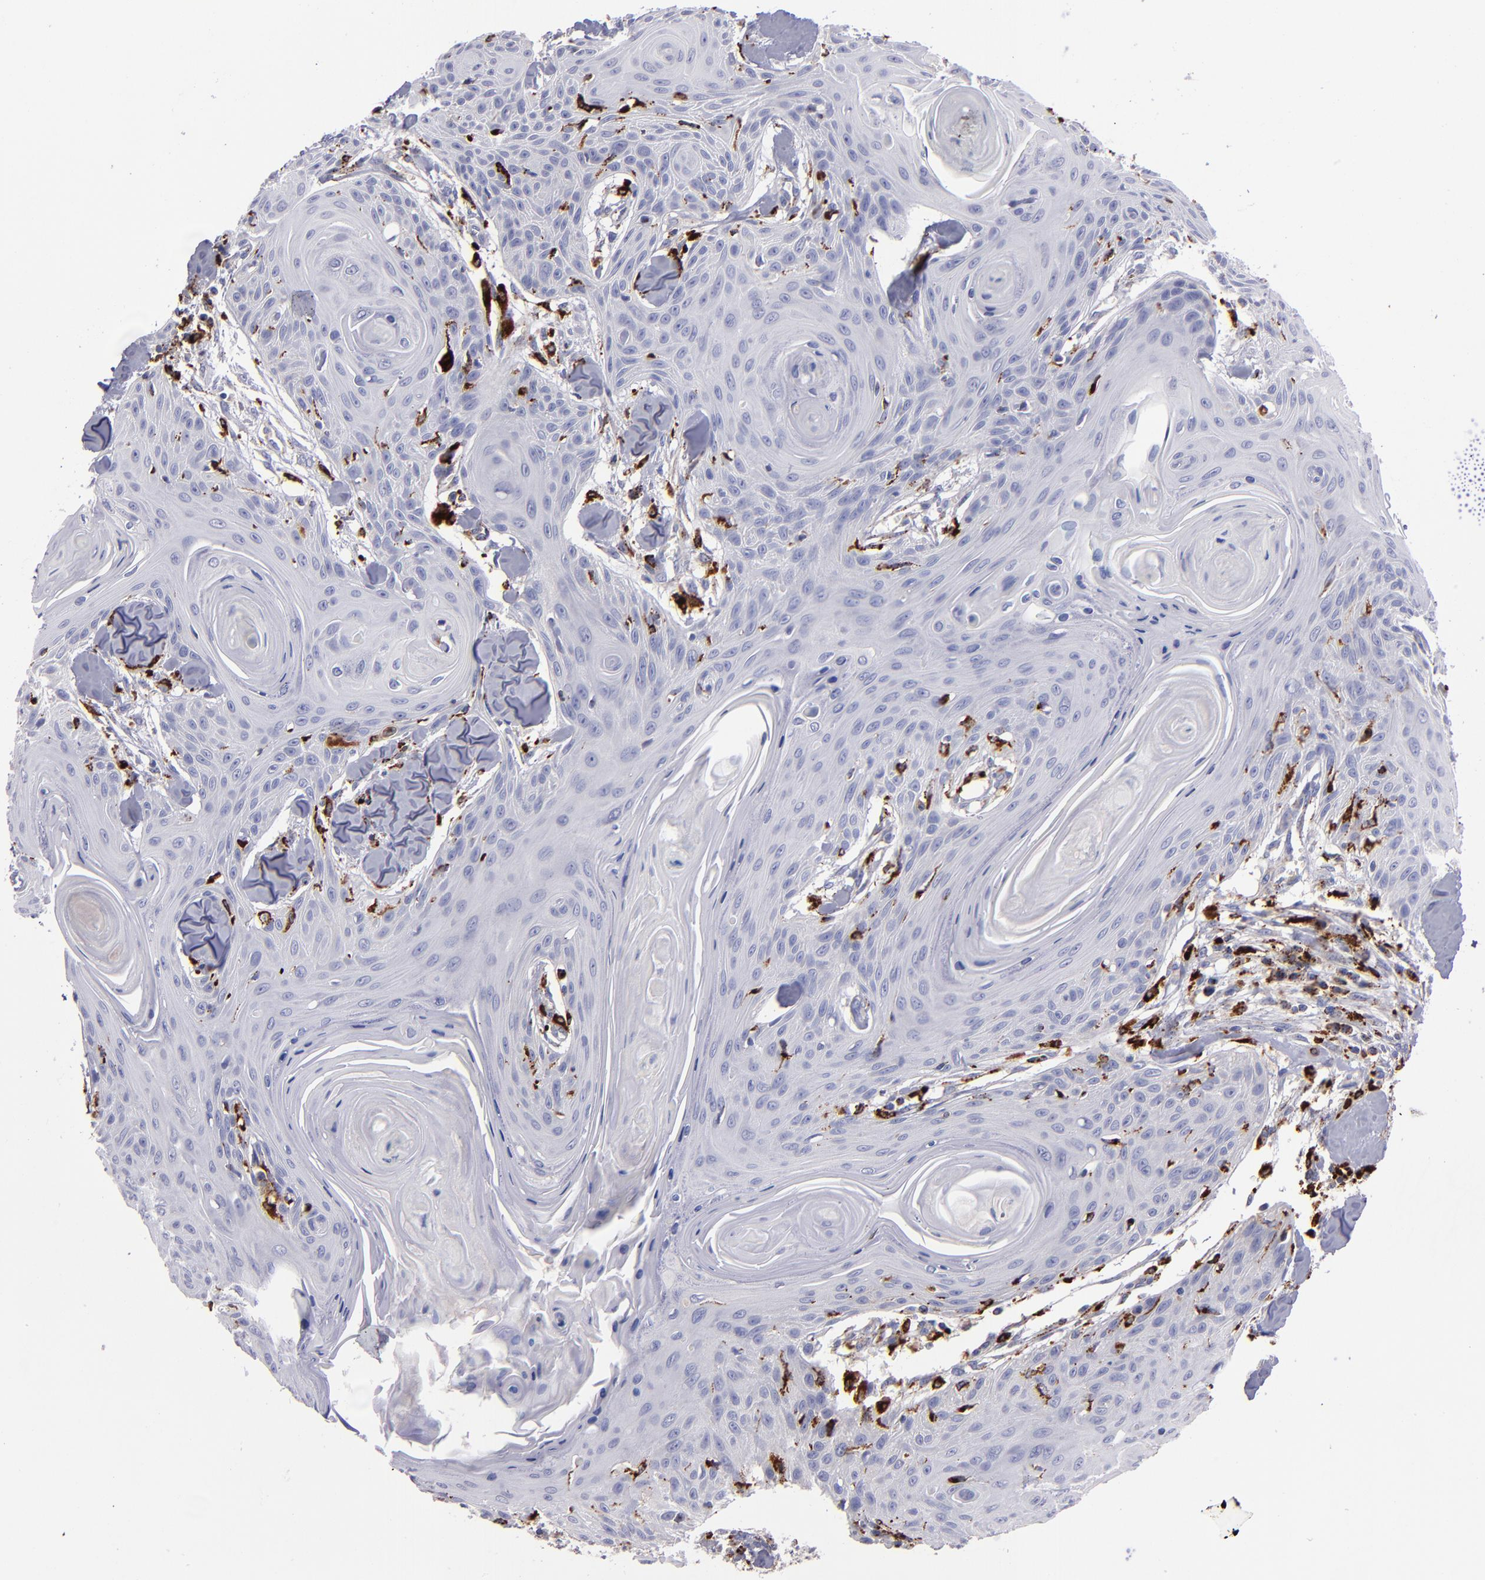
{"staining": {"intensity": "negative", "quantity": "none", "location": "none"}, "tissue": "head and neck cancer", "cell_type": "Tumor cells", "image_type": "cancer", "snomed": [{"axis": "morphology", "description": "Squamous cell carcinoma, NOS"}, {"axis": "morphology", "description": "Squamous cell carcinoma, metastatic, NOS"}, {"axis": "topography", "description": "Lymph node"}, {"axis": "topography", "description": "Salivary gland"}, {"axis": "topography", "description": "Head-Neck"}], "caption": "Tumor cells show no significant expression in head and neck cancer.", "gene": "CTSS", "patient": {"sex": "female", "age": 74}}